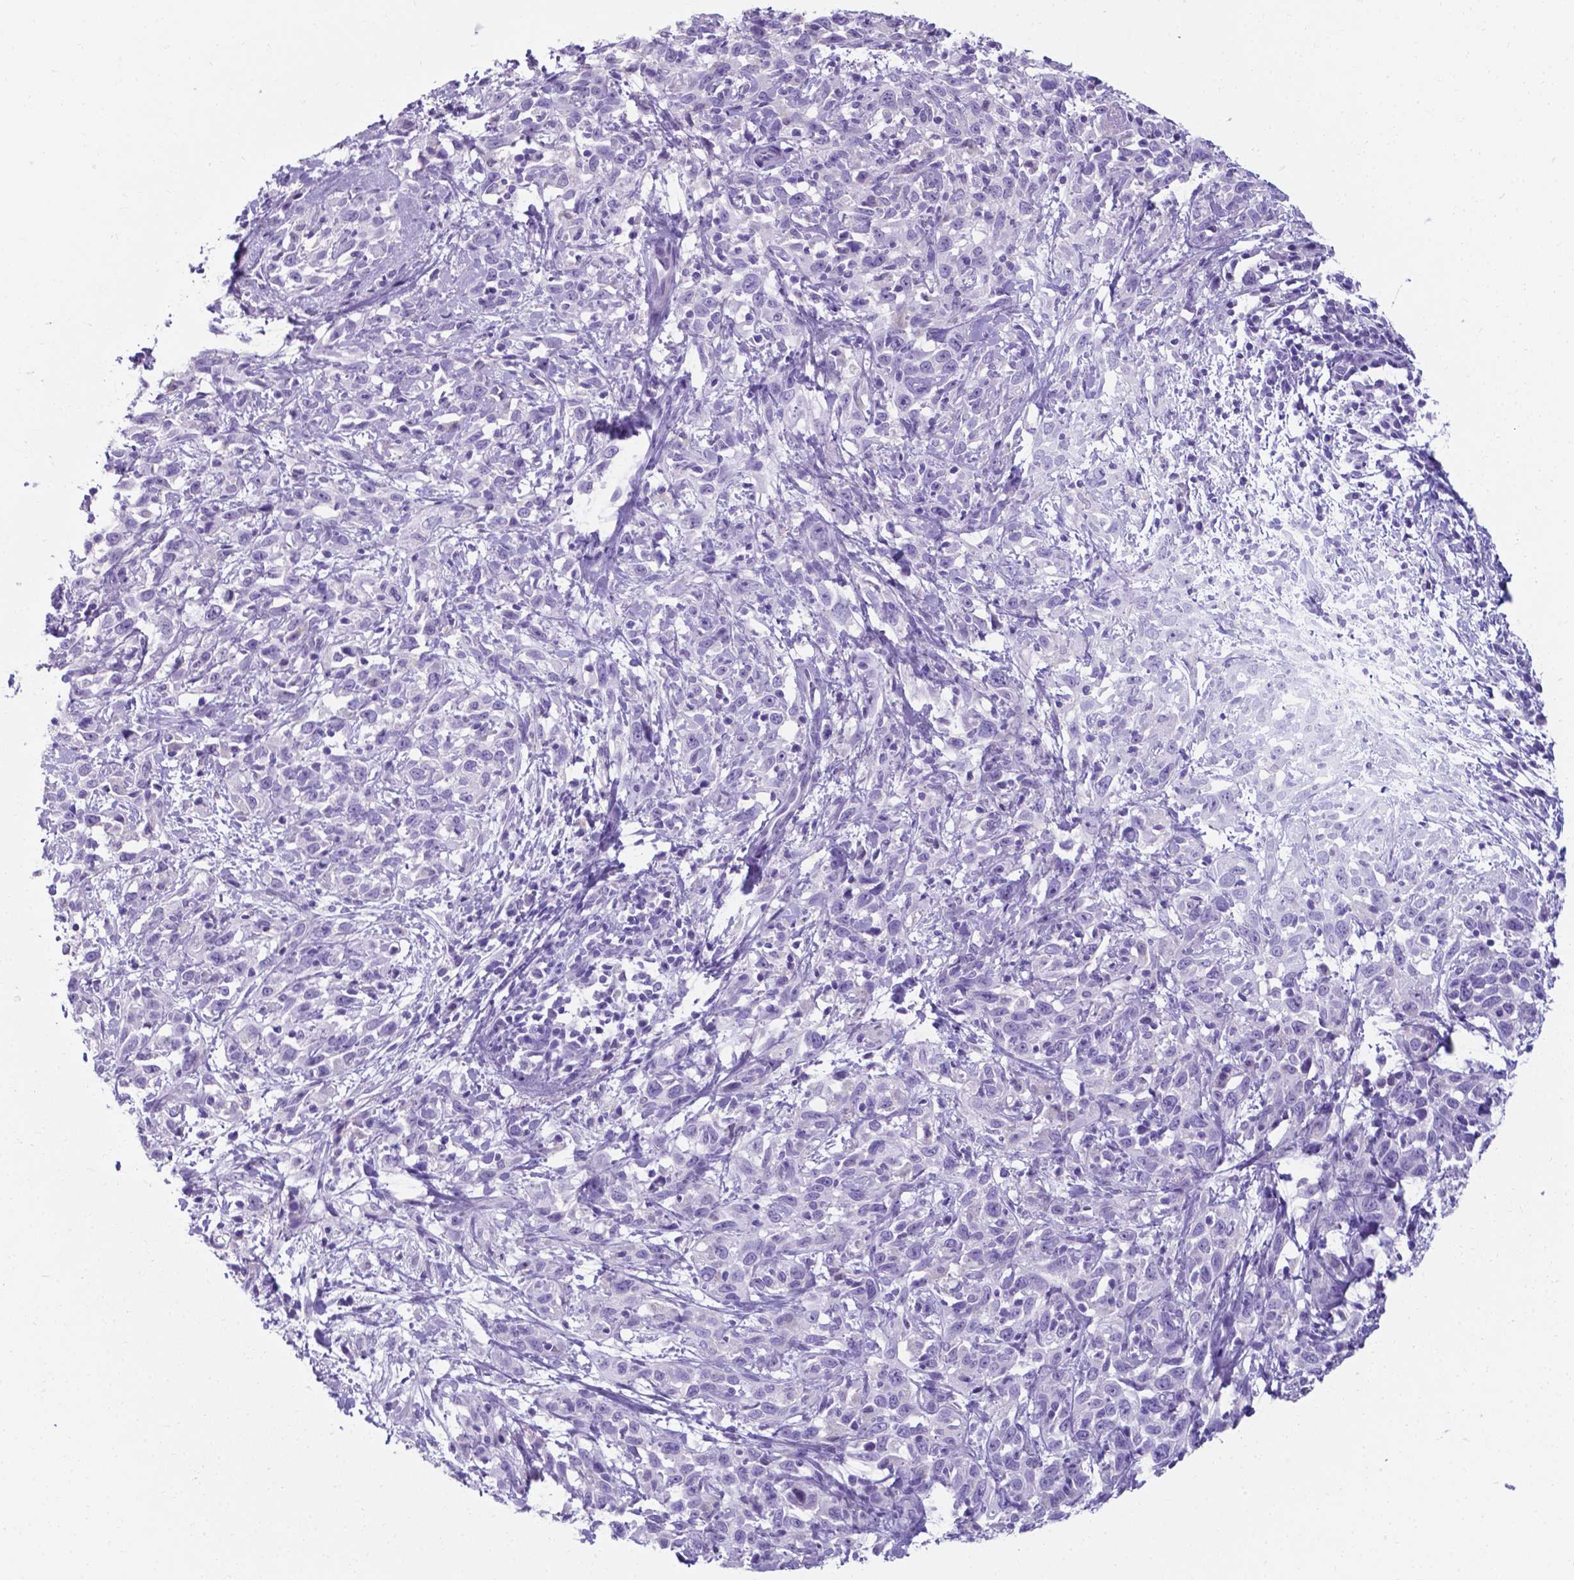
{"staining": {"intensity": "negative", "quantity": "none", "location": "none"}, "tissue": "cervical cancer", "cell_type": "Tumor cells", "image_type": "cancer", "snomed": [{"axis": "morphology", "description": "Adenocarcinoma, NOS"}, {"axis": "topography", "description": "Cervix"}], "caption": "A high-resolution histopathology image shows IHC staining of cervical adenocarcinoma, which displays no significant positivity in tumor cells. Nuclei are stained in blue.", "gene": "AP5B1", "patient": {"sex": "female", "age": 40}}